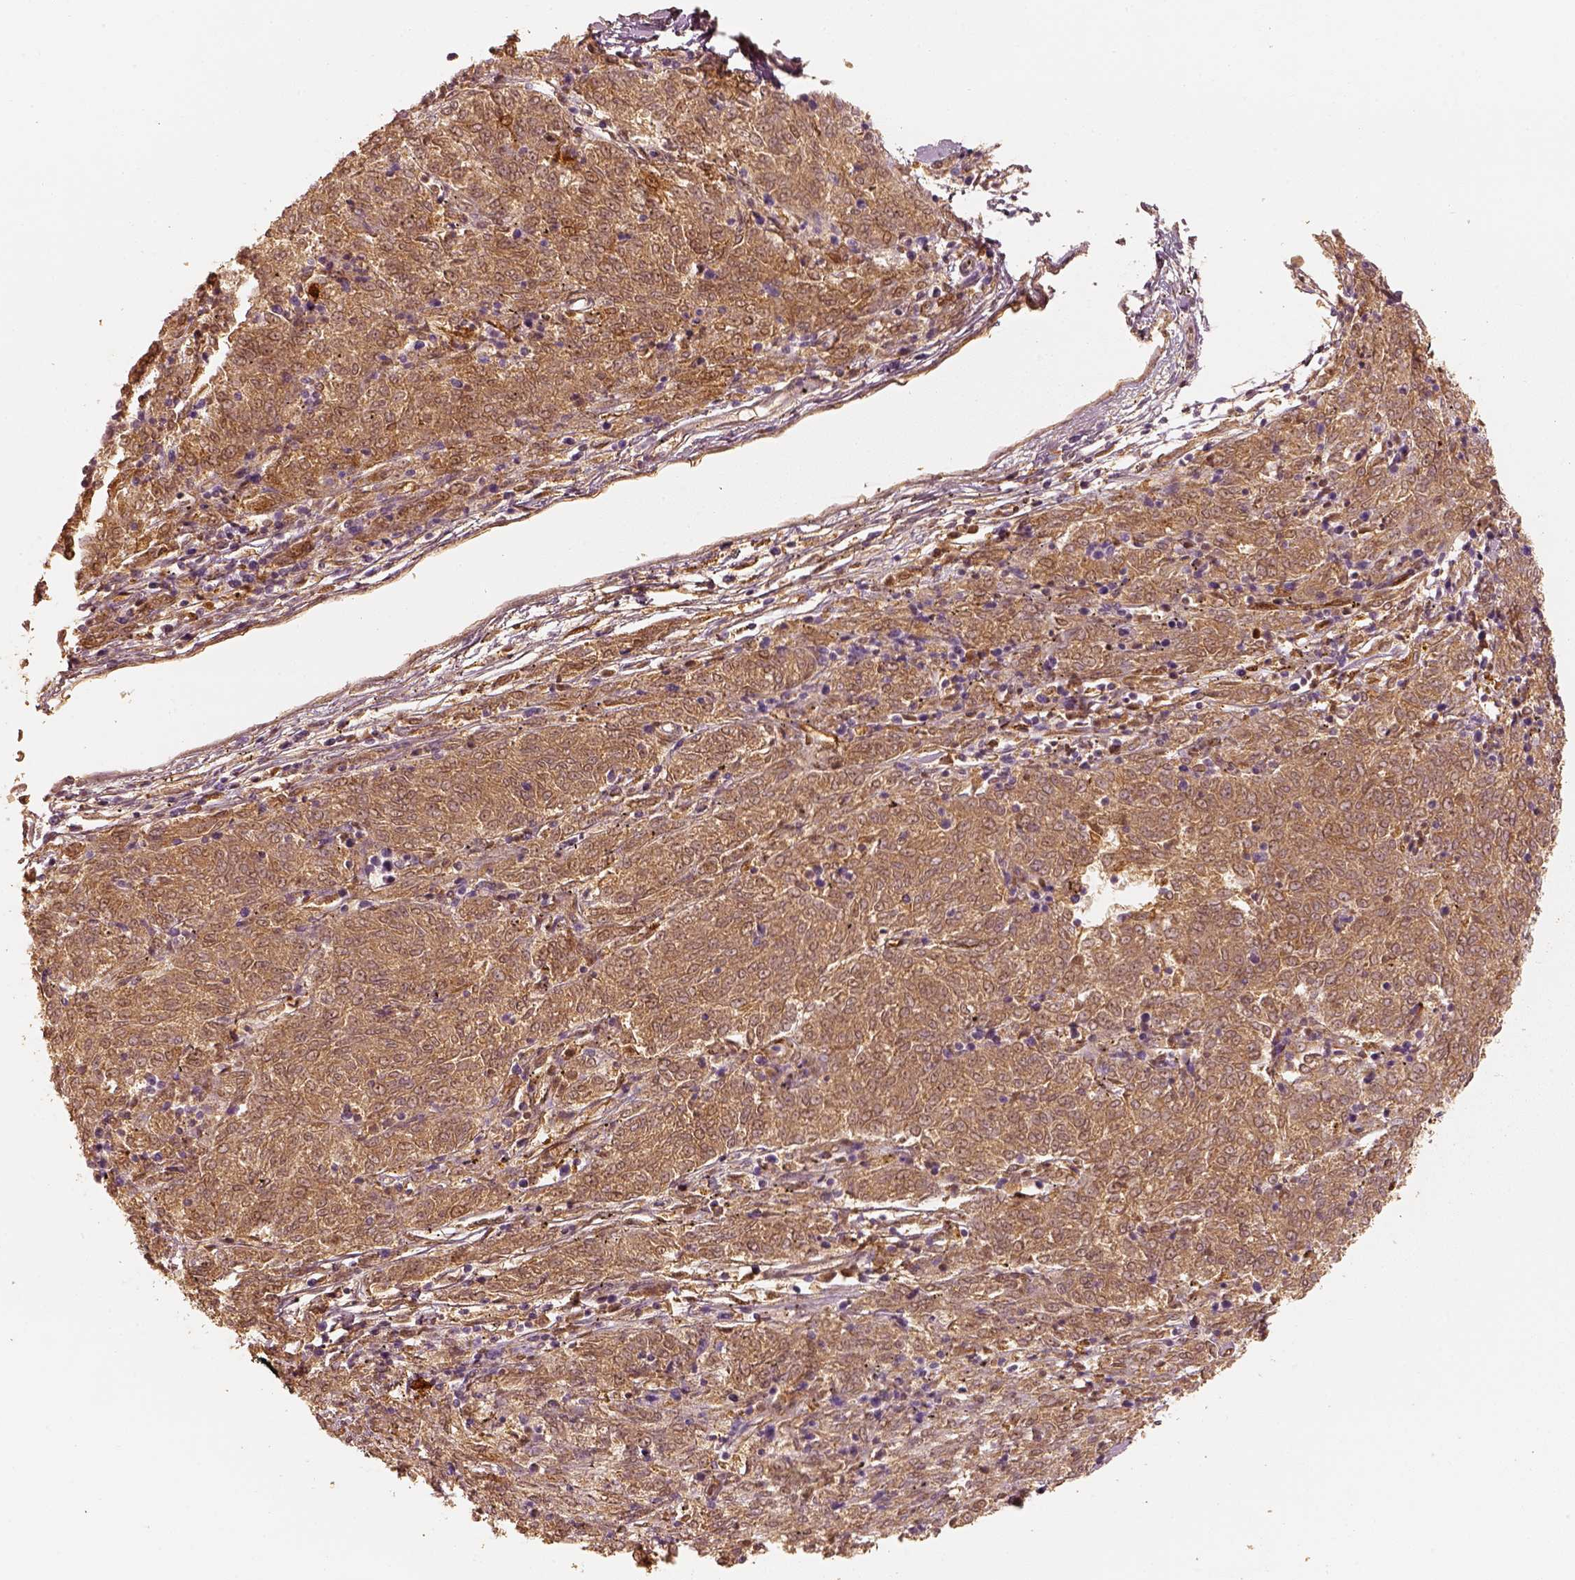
{"staining": {"intensity": "weak", "quantity": ">75%", "location": "cytoplasmic/membranous"}, "tissue": "melanoma", "cell_type": "Tumor cells", "image_type": "cancer", "snomed": [{"axis": "morphology", "description": "Malignant melanoma, NOS"}, {"axis": "topography", "description": "Skin"}], "caption": "Melanoma was stained to show a protein in brown. There is low levels of weak cytoplasmic/membranous staining in approximately >75% of tumor cells.", "gene": "FSCN1", "patient": {"sex": "female", "age": 72}}